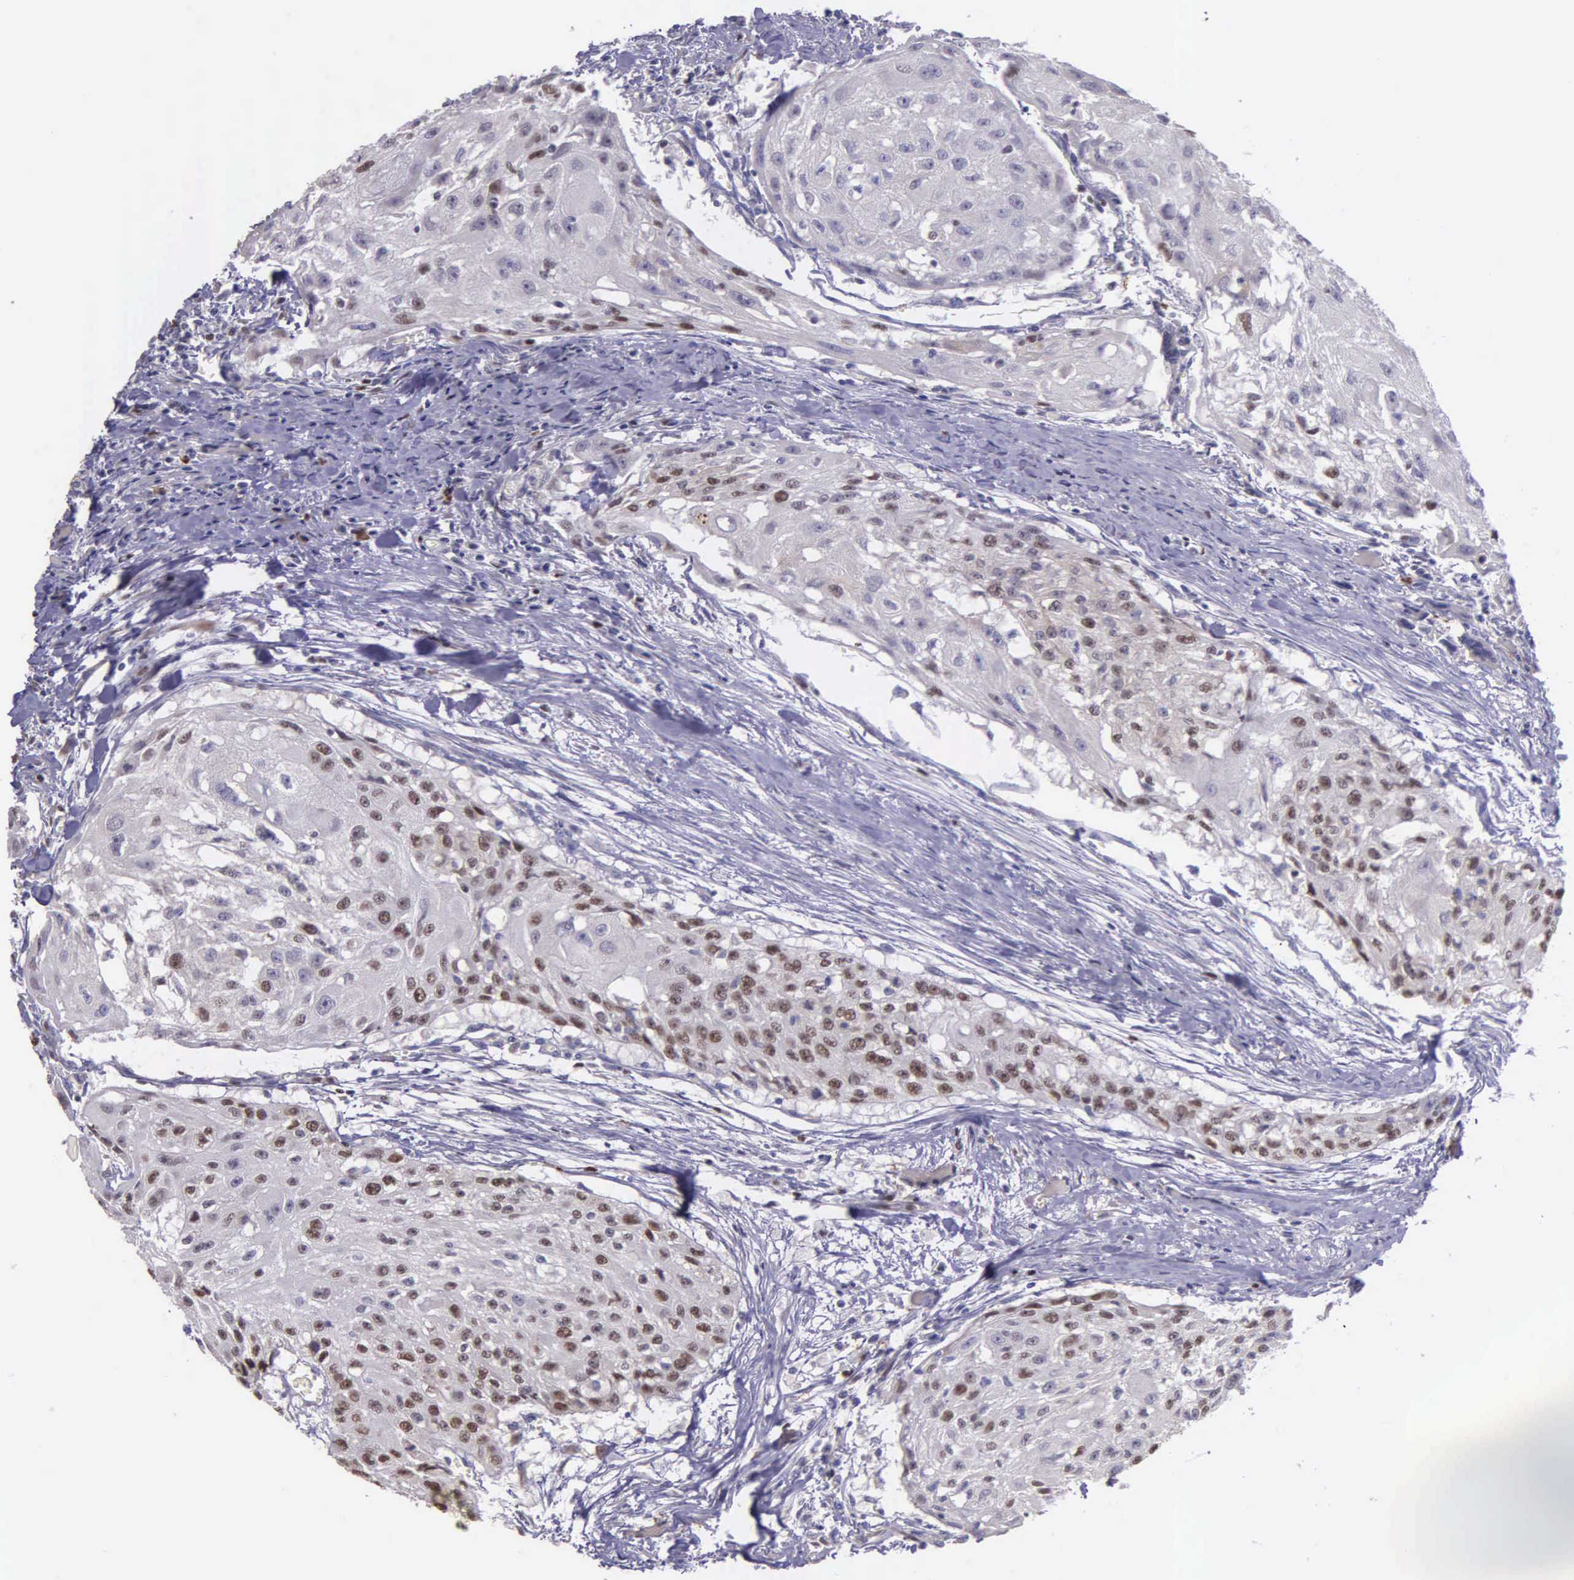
{"staining": {"intensity": "moderate", "quantity": "25%-75%", "location": "nuclear"}, "tissue": "head and neck cancer", "cell_type": "Tumor cells", "image_type": "cancer", "snomed": [{"axis": "morphology", "description": "Squamous cell carcinoma, NOS"}, {"axis": "topography", "description": "Head-Neck"}], "caption": "Brown immunohistochemical staining in human squamous cell carcinoma (head and neck) reveals moderate nuclear expression in about 25%-75% of tumor cells. (DAB = brown stain, brightfield microscopy at high magnification).", "gene": "MCM5", "patient": {"sex": "male", "age": 64}}